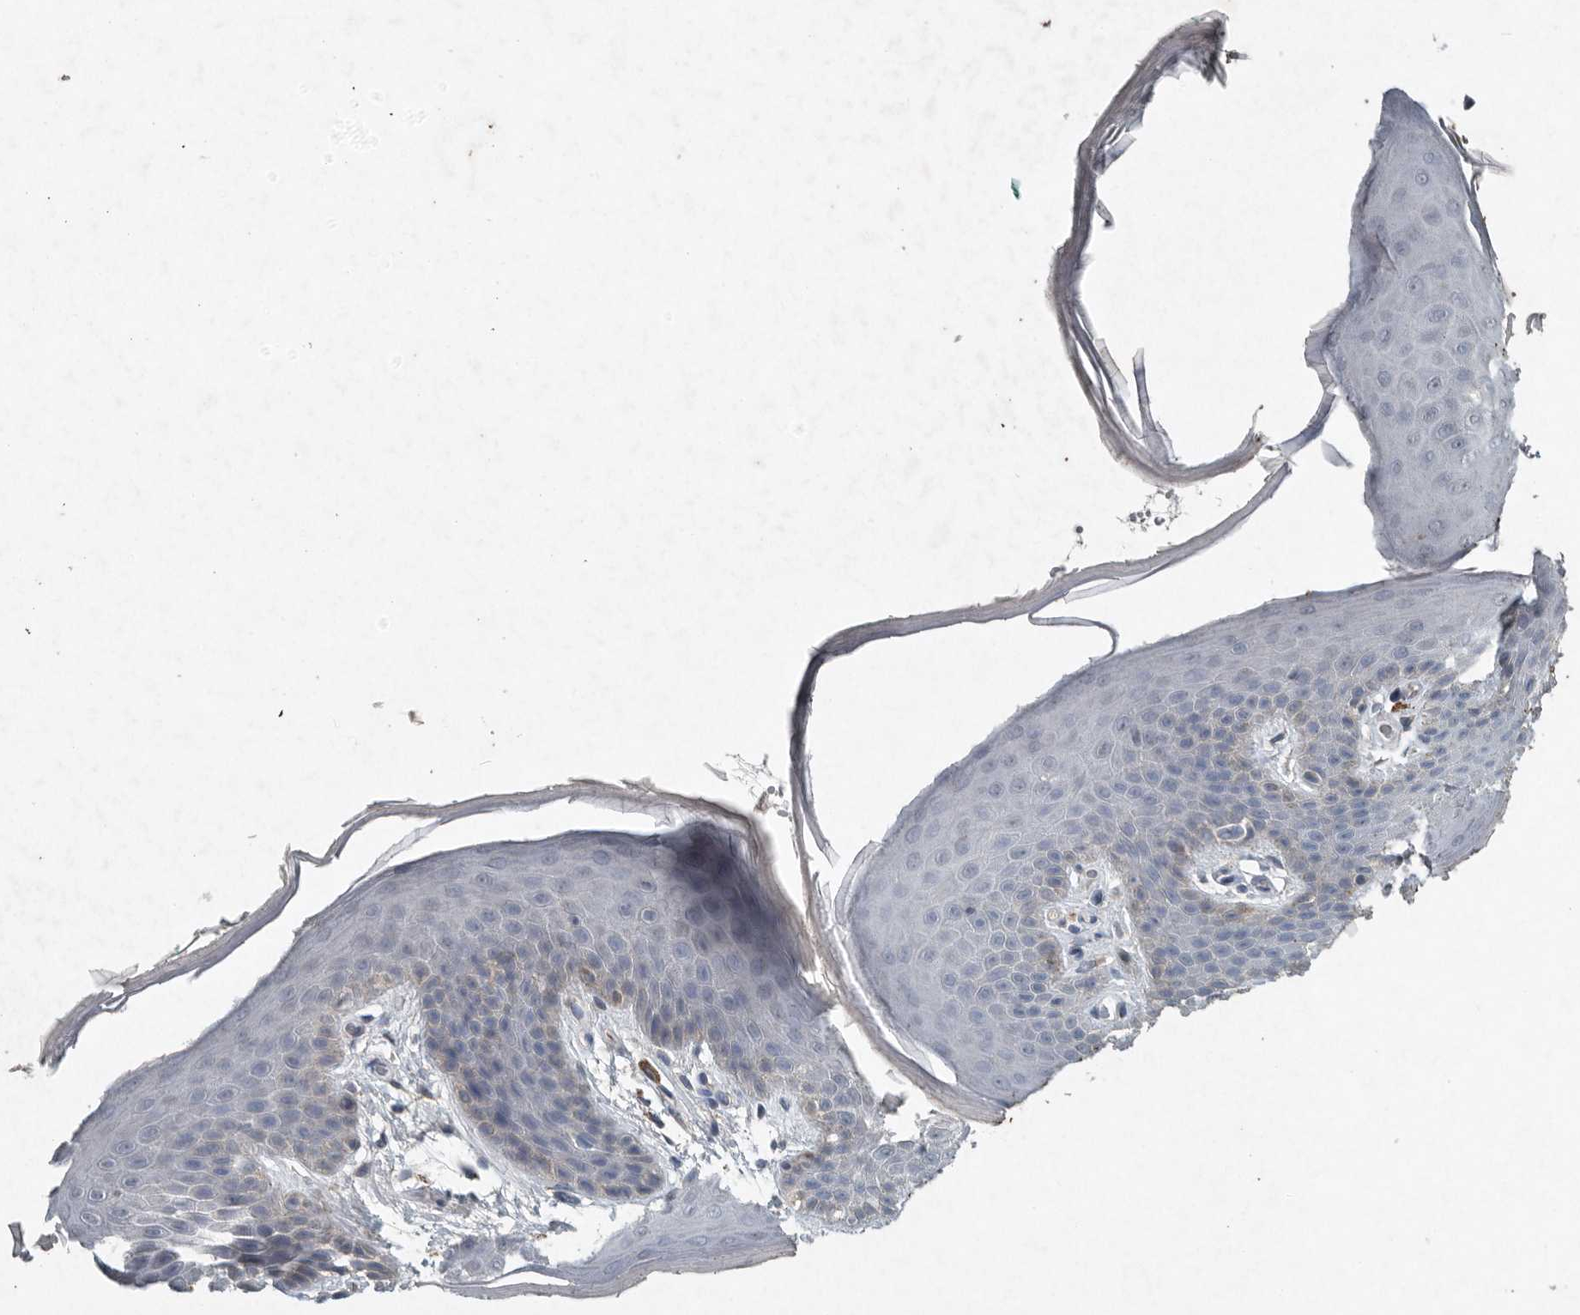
{"staining": {"intensity": "moderate", "quantity": "<25%", "location": "cytoplasmic/membranous"}, "tissue": "skin", "cell_type": "Epidermal cells", "image_type": "normal", "snomed": [{"axis": "morphology", "description": "Normal tissue, NOS"}, {"axis": "topography", "description": "Anal"}], "caption": "Protein staining of normal skin demonstrates moderate cytoplasmic/membranous positivity in about <25% of epidermal cells.", "gene": "IL20", "patient": {"sex": "male", "age": 74}}